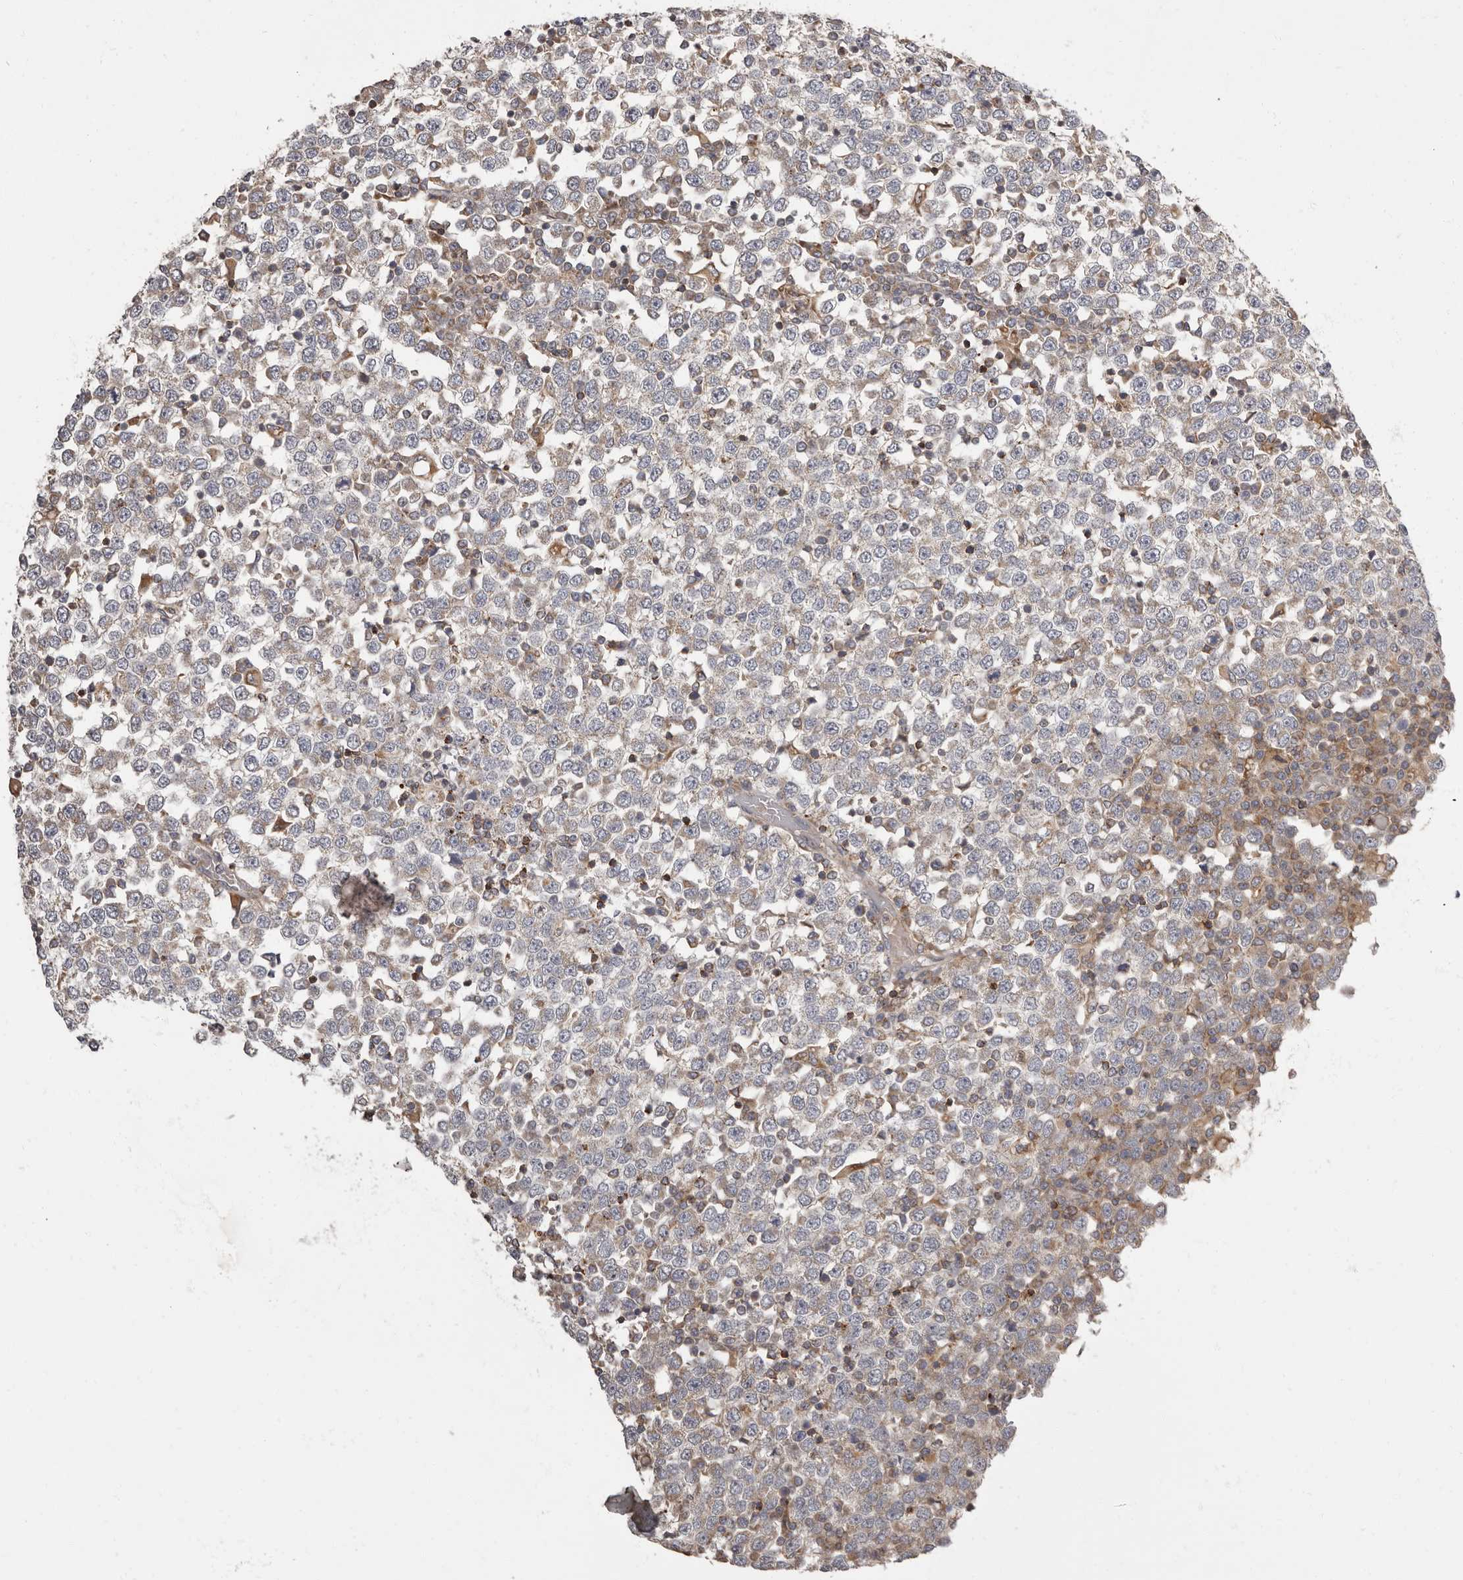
{"staining": {"intensity": "weak", "quantity": "<25%", "location": "cytoplasmic/membranous"}, "tissue": "testis cancer", "cell_type": "Tumor cells", "image_type": "cancer", "snomed": [{"axis": "morphology", "description": "Seminoma, NOS"}, {"axis": "topography", "description": "Testis"}], "caption": "An immunohistochemistry (IHC) histopathology image of testis seminoma is shown. There is no staining in tumor cells of testis seminoma. Nuclei are stained in blue.", "gene": "ADCY2", "patient": {"sex": "male", "age": 65}}